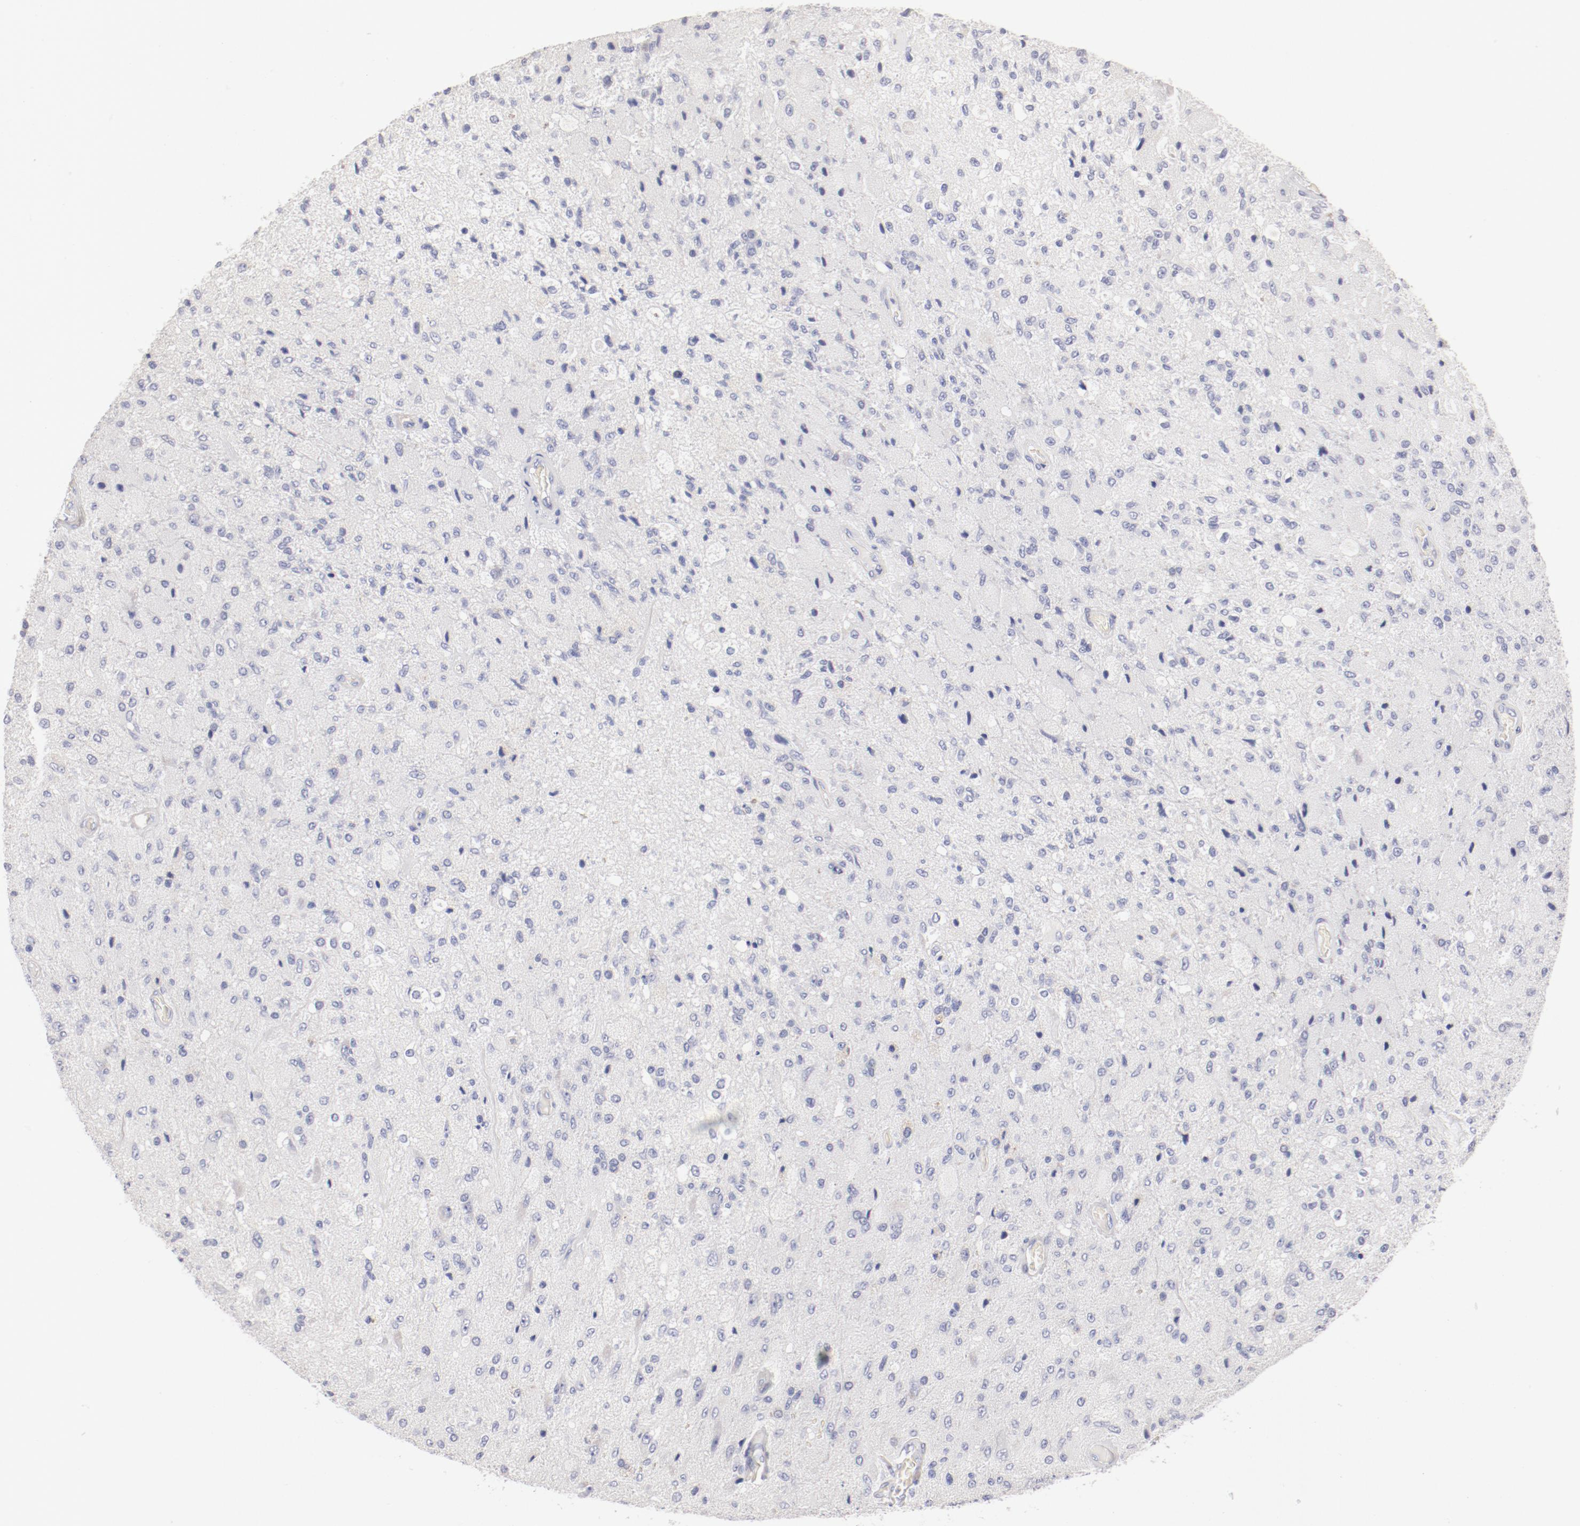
{"staining": {"intensity": "negative", "quantity": "none", "location": "none"}, "tissue": "glioma", "cell_type": "Tumor cells", "image_type": "cancer", "snomed": [{"axis": "morphology", "description": "Normal tissue, NOS"}, {"axis": "morphology", "description": "Glioma, malignant, High grade"}, {"axis": "topography", "description": "Cerebral cortex"}], "caption": "Immunohistochemistry micrograph of neoplastic tissue: human malignant glioma (high-grade) stained with DAB (3,3'-diaminobenzidine) shows no significant protein positivity in tumor cells.", "gene": "LAX1", "patient": {"sex": "male", "age": 77}}